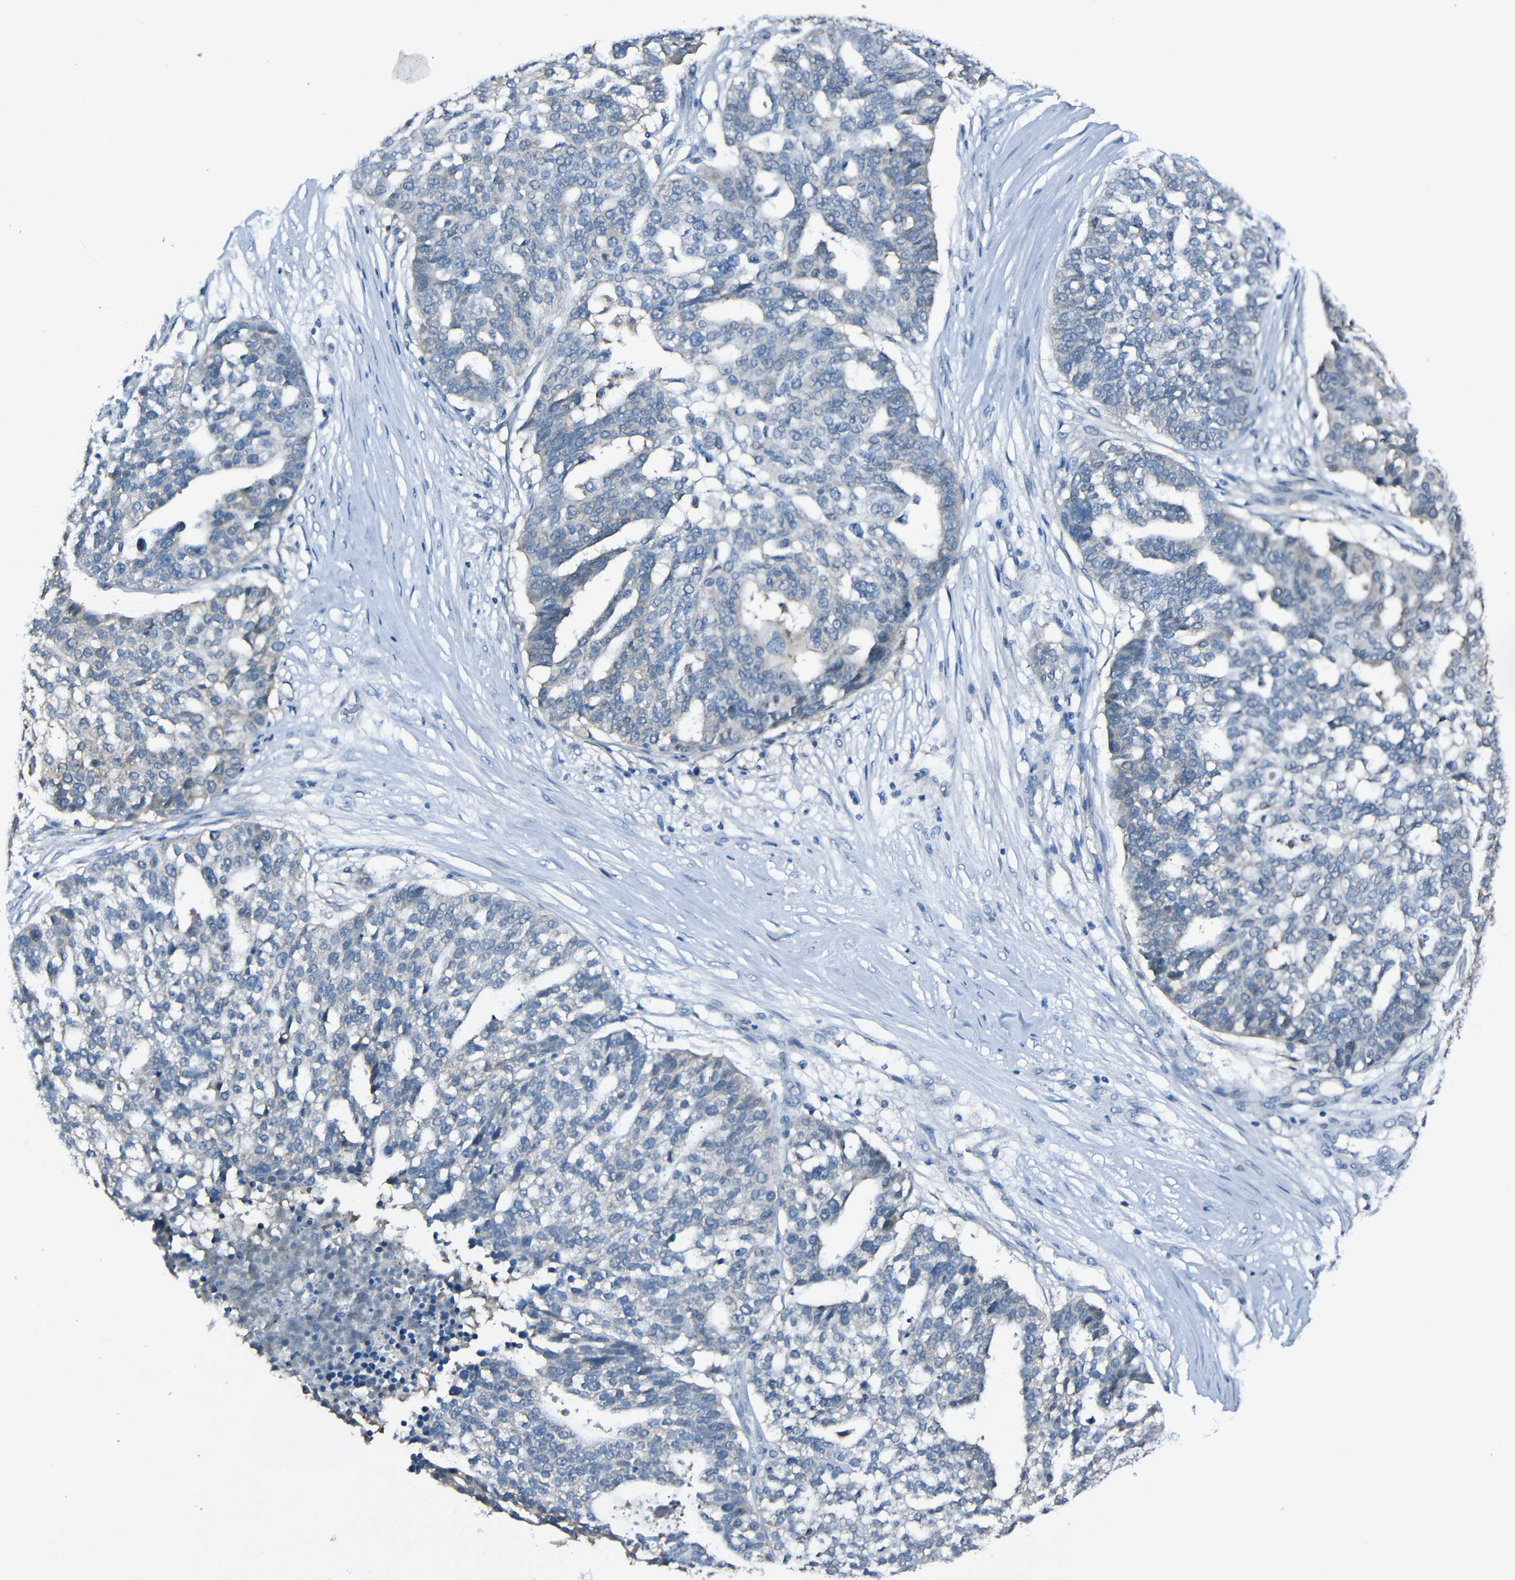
{"staining": {"intensity": "negative", "quantity": "none", "location": "none"}, "tissue": "ovarian cancer", "cell_type": "Tumor cells", "image_type": "cancer", "snomed": [{"axis": "morphology", "description": "Cystadenocarcinoma, serous, NOS"}, {"axis": "topography", "description": "Ovary"}], "caption": "The image demonstrates no staining of tumor cells in serous cystadenocarcinoma (ovarian).", "gene": "LRRC70", "patient": {"sex": "female", "age": 59}}